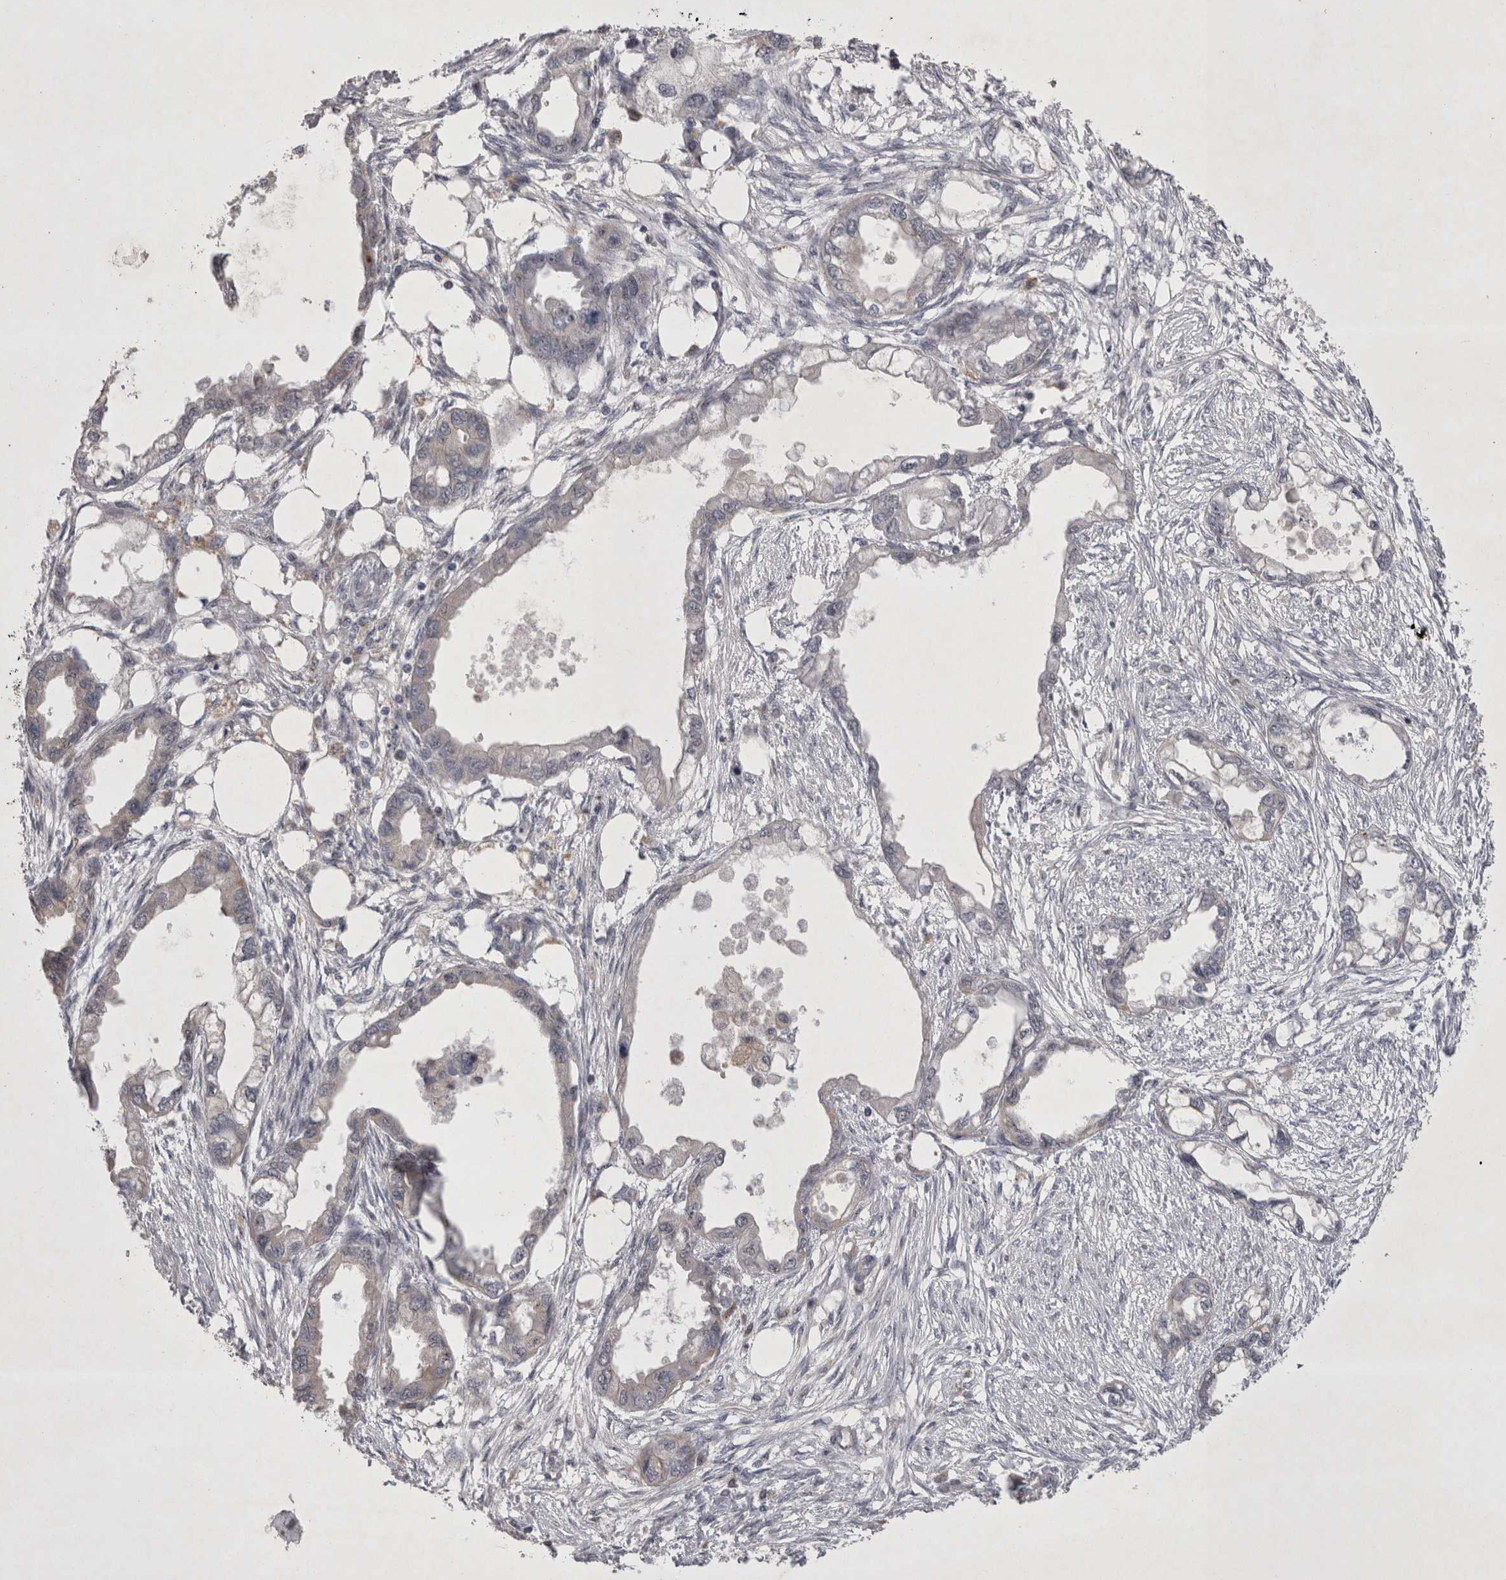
{"staining": {"intensity": "negative", "quantity": "none", "location": "none"}, "tissue": "endometrial cancer", "cell_type": "Tumor cells", "image_type": "cancer", "snomed": [{"axis": "morphology", "description": "Adenocarcinoma, NOS"}, {"axis": "morphology", "description": "Adenocarcinoma, metastatic, NOS"}, {"axis": "topography", "description": "Adipose tissue"}, {"axis": "topography", "description": "Endometrium"}], "caption": "Tumor cells are negative for brown protein staining in endometrial cancer.", "gene": "CTBS", "patient": {"sex": "female", "age": 67}}